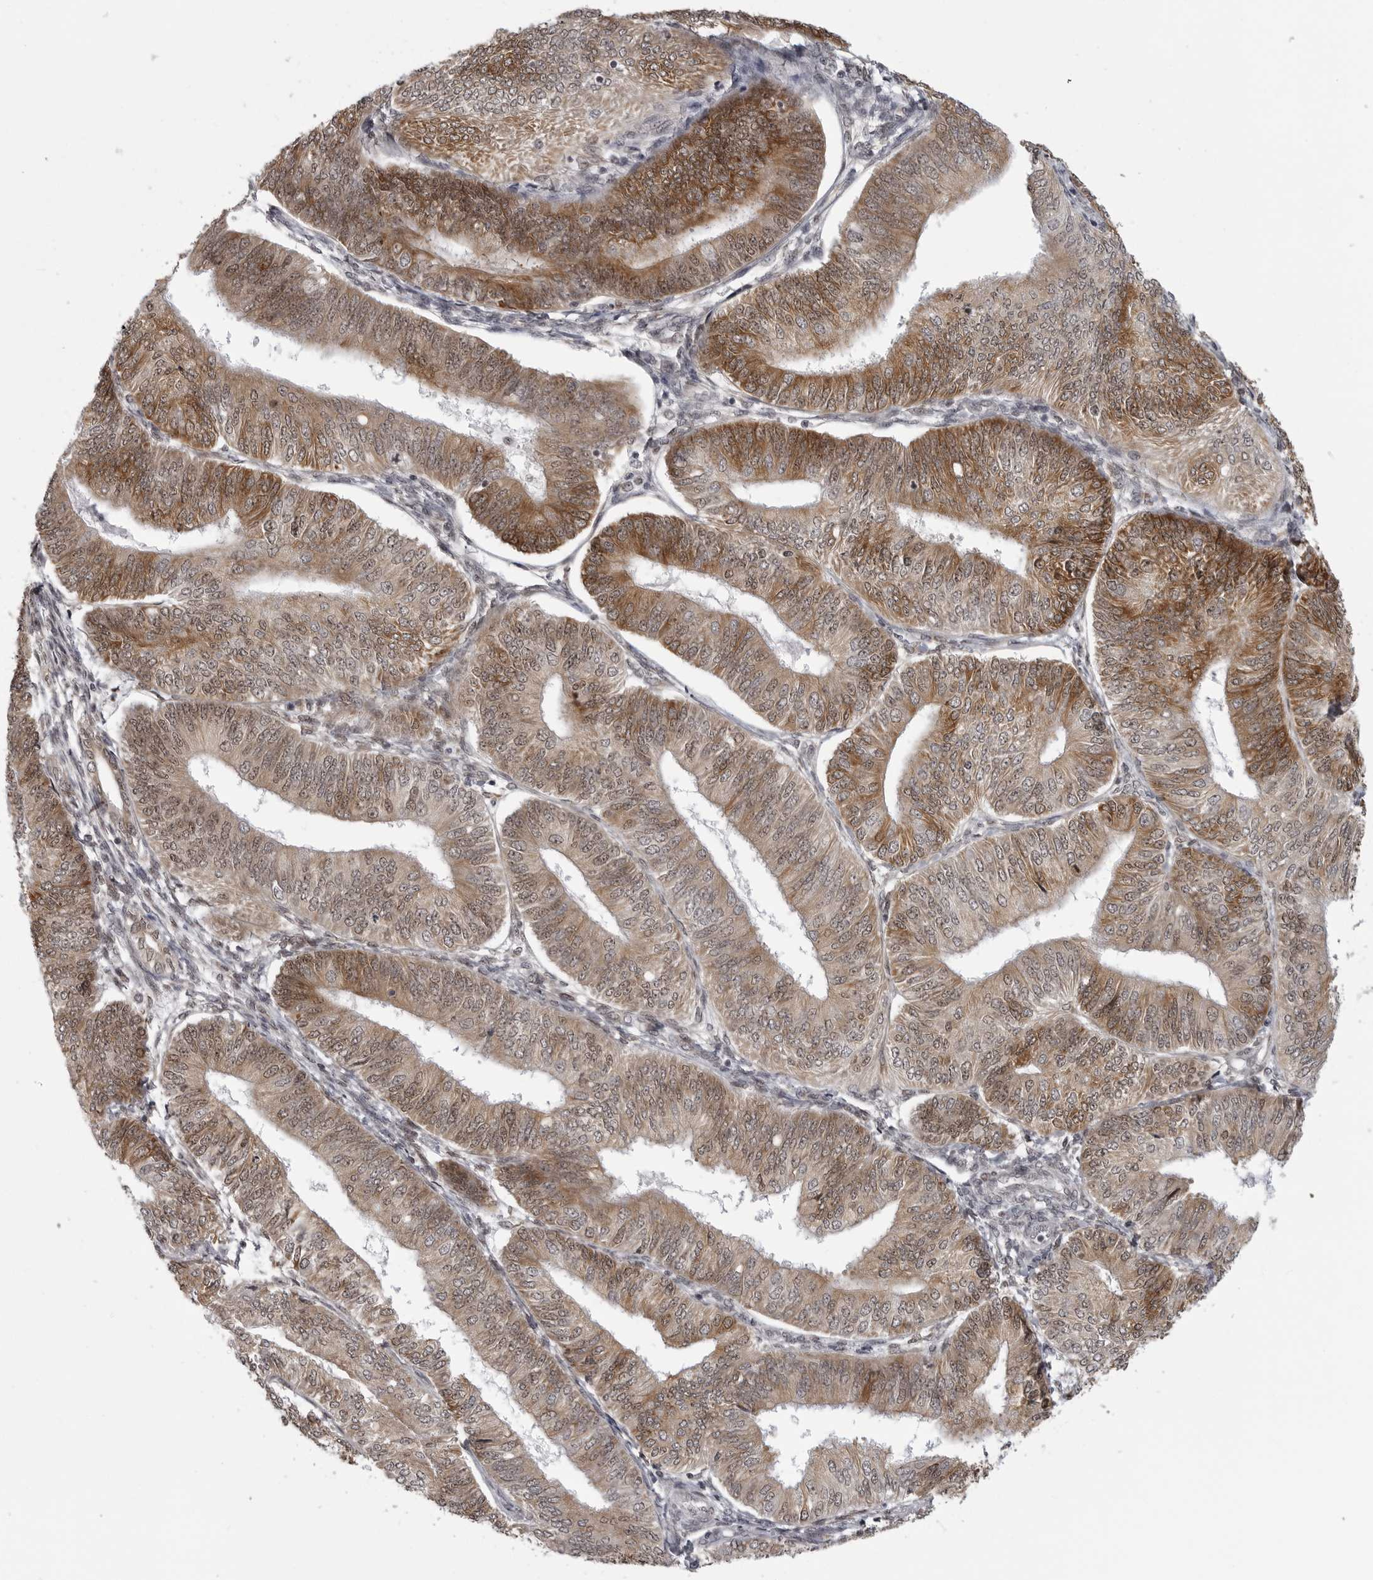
{"staining": {"intensity": "moderate", "quantity": ">75%", "location": "cytoplasmic/membranous,nuclear"}, "tissue": "endometrial cancer", "cell_type": "Tumor cells", "image_type": "cancer", "snomed": [{"axis": "morphology", "description": "Adenocarcinoma, NOS"}, {"axis": "topography", "description": "Endometrium"}], "caption": "Immunohistochemistry micrograph of neoplastic tissue: human endometrial adenocarcinoma stained using IHC displays medium levels of moderate protein expression localized specifically in the cytoplasmic/membranous and nuclear of tumor cells, appearing as a cytoplasmic/membranous and nuclear brown color.", "gene": "PRDM10", "patient": {"sex": "female", "age": 58}}